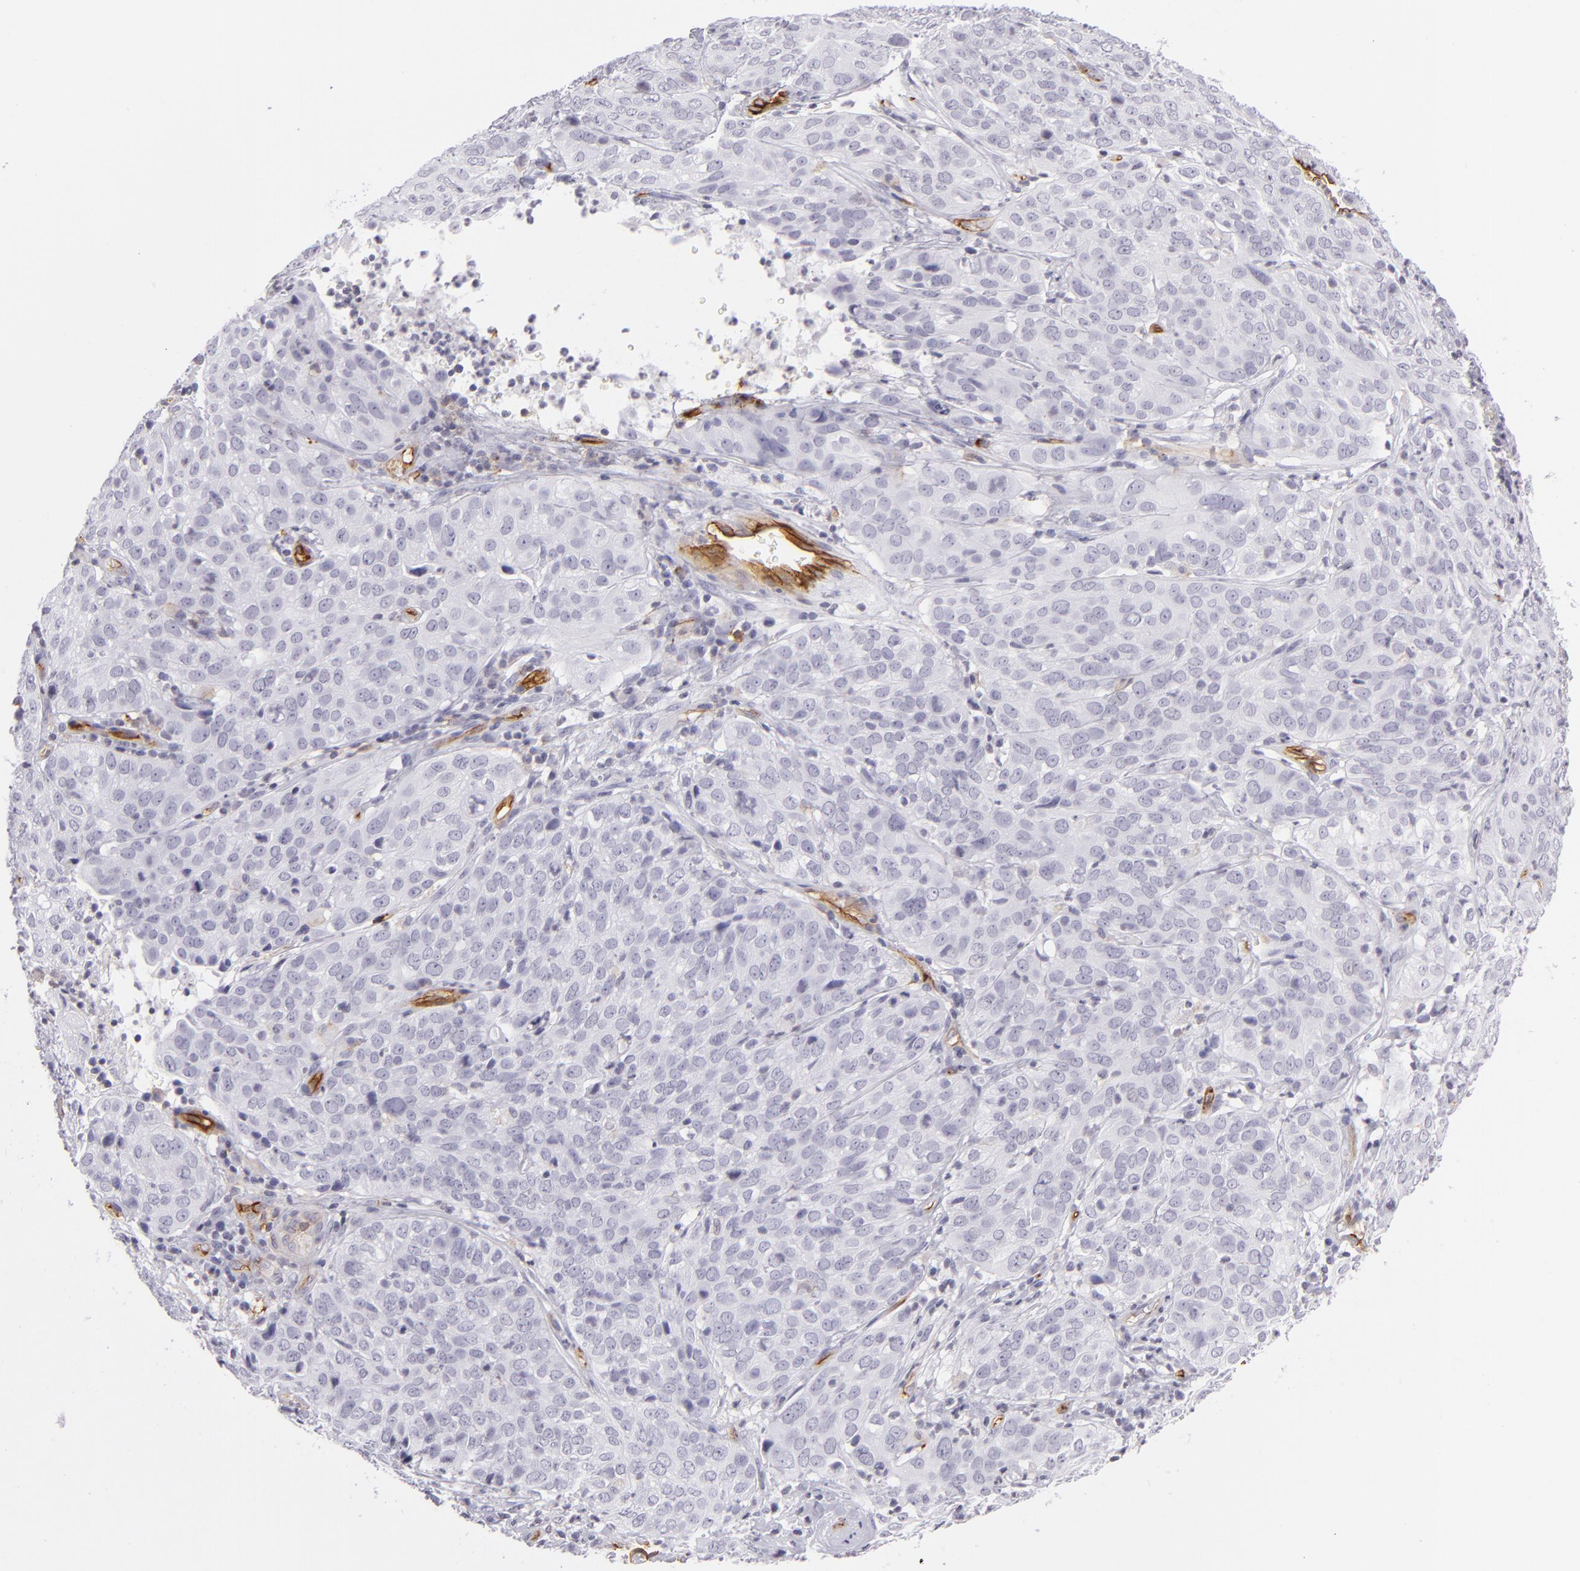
{"staining": {"intensity": "negative", "quantity": "none", "location": "none"}, "tissue": "cervical cancer", "cell_type": "Tumor cells", "image_type": "cancer", "snomed": [{"axis": "morphology", "description": "Squamous cell carcinoma, NOS"}, {"axis": "topography", "description": "Cervix"}], "caption": "A high-resolution image shows immunohistochemistry staining of cervical cancer, which reveals no significant positivity in tumor cells. (Stains: DAB (3,3'-diaminobenzidine) immunohistochemistry with hematoxylin counter stain, Microscopy: brightfield microscopy at high magnification).", "gene": "THBD", "patient": {"sex": "female", "age": 38}}